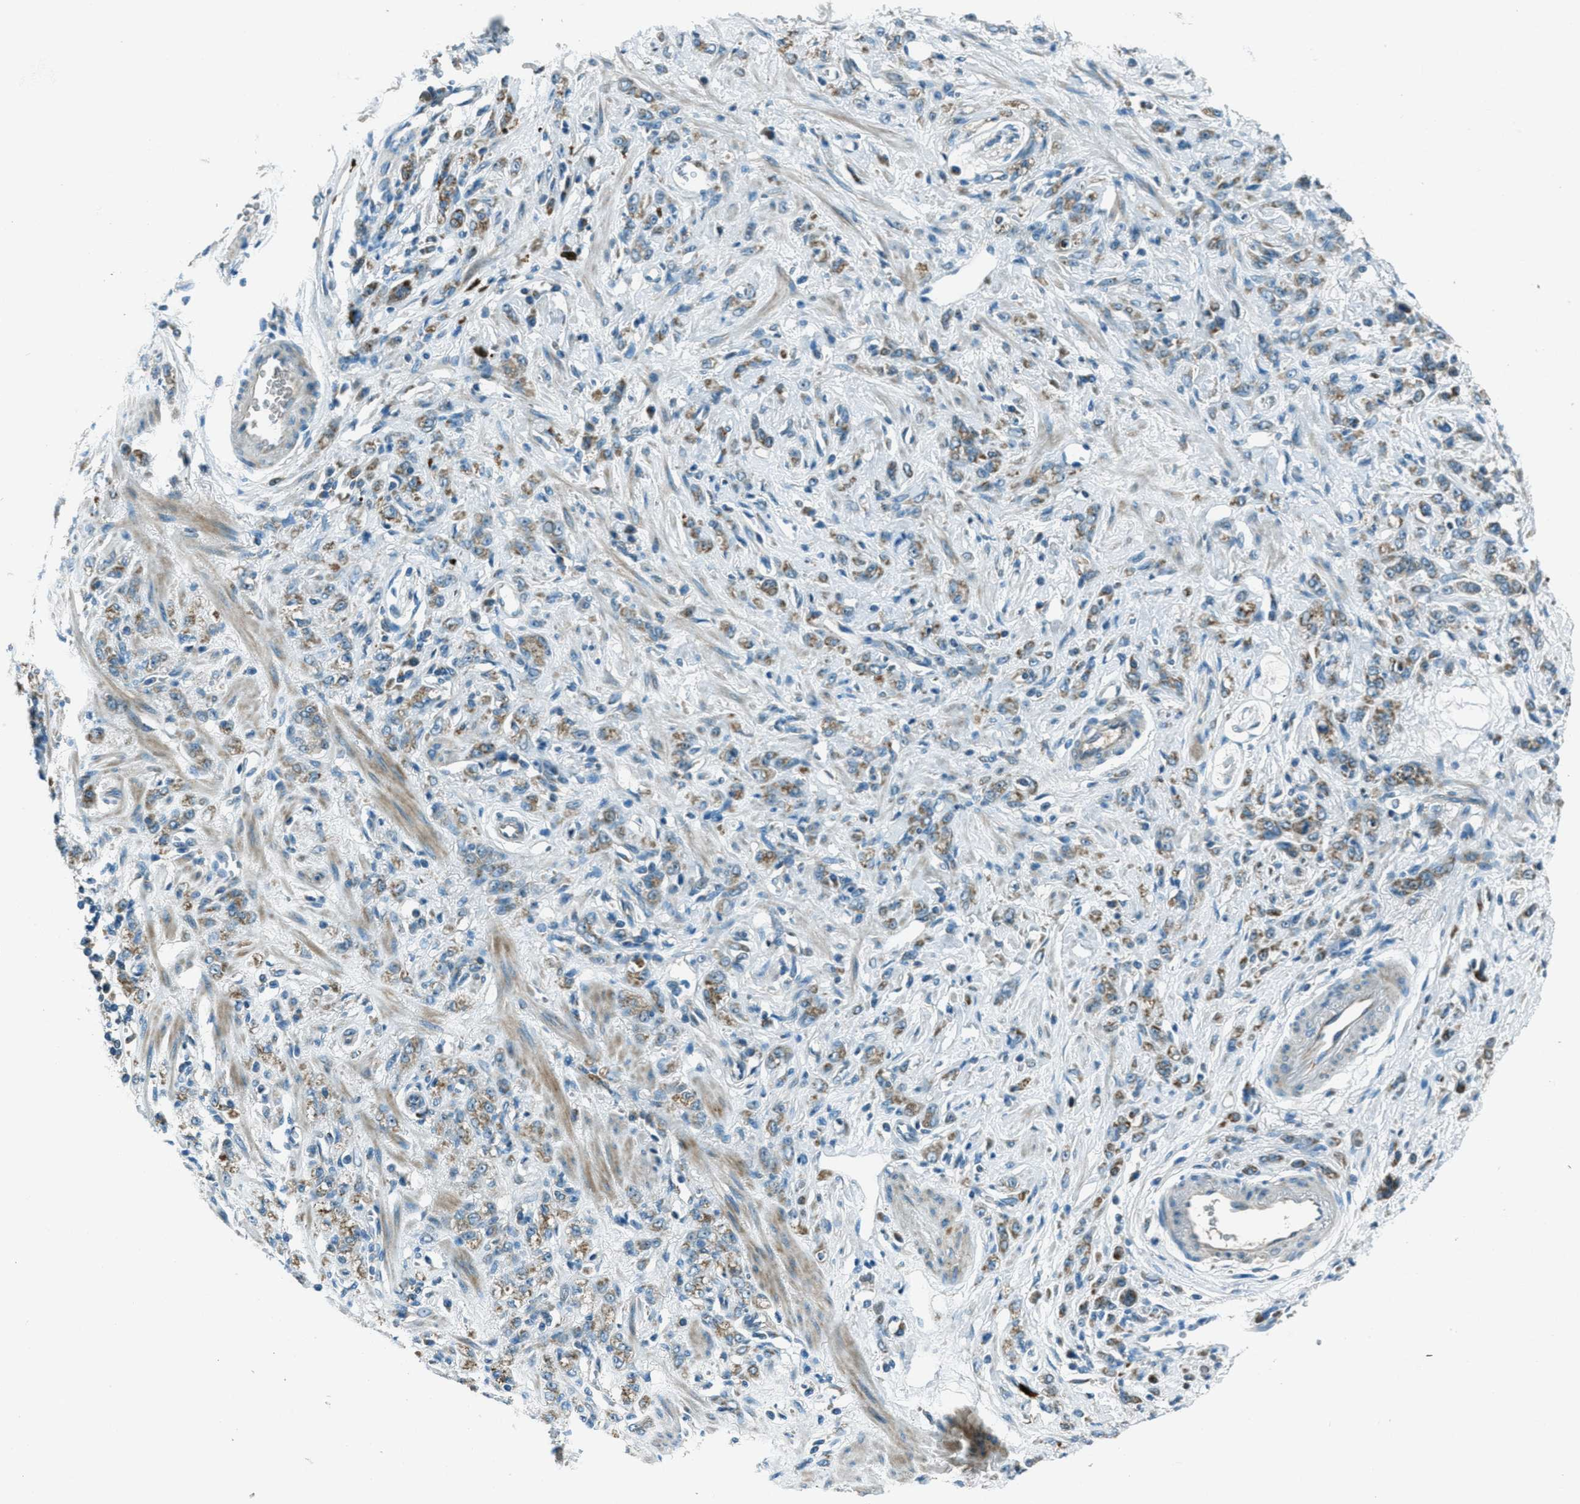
{"staining": {"intensity": "weak", "quantity": ">75%", "location": "cytoplasmic/membranous"}, "tissue": "stomach cancer", "cell_type": "Tumor cells", "image_type": "cancer", "snomed": [{"axis": "morphology", "description": "Normal tissue, NOS"}, {"axis": "morphology", "description": "Adenocarcinoma, NOS"}, {"axis": "topography", "description": "Stomach"}], "caption": "Tumor cells reveal weak cytoplasmic/membranous positivity in about >75% of cells in stomach adenocarcinoma. (brown staining indicates protein expression, while blue staining denotes nuclei).", "gene": "FAR1", "patient": {"sex": "male", "age": 82}}